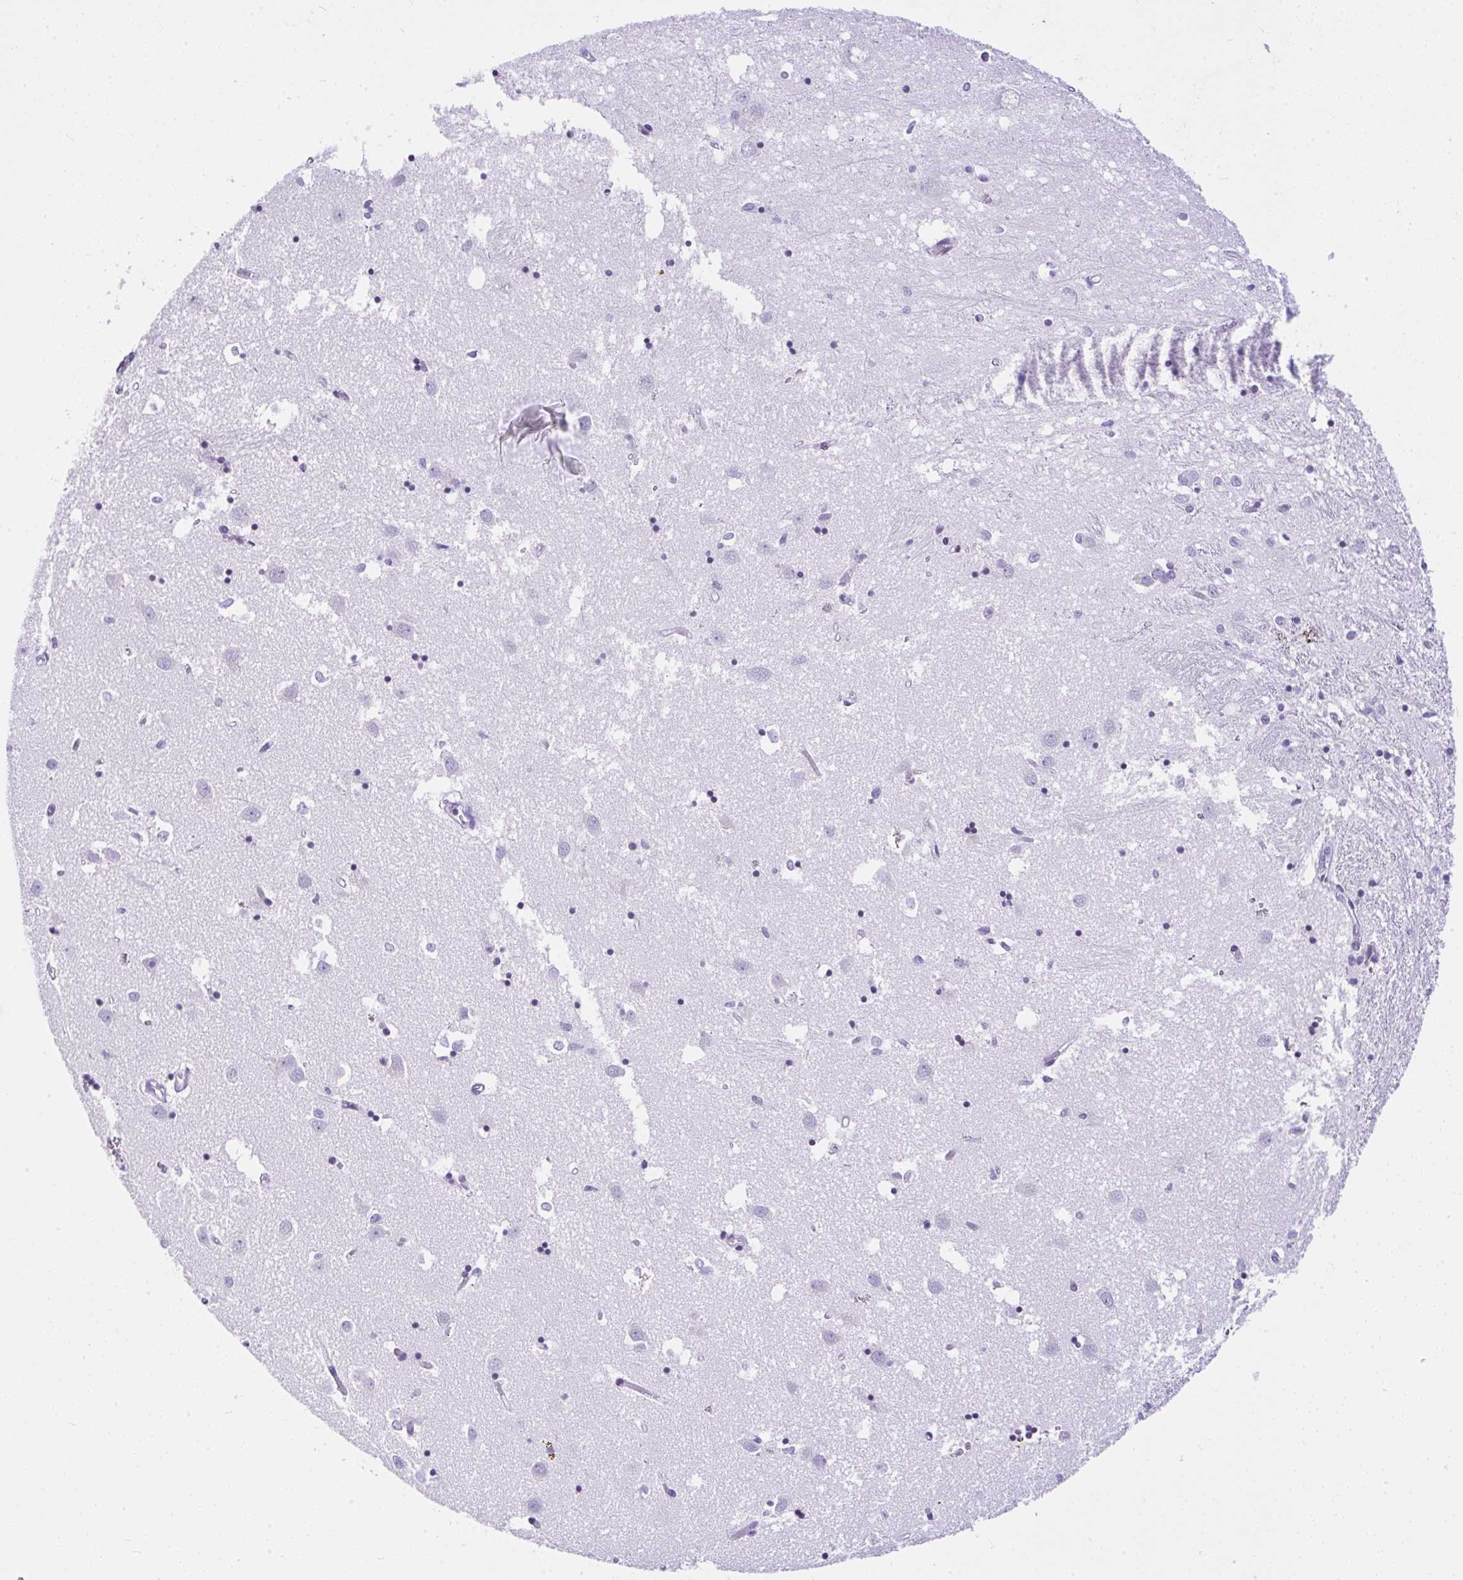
{"staining": {"intensity": "negative", "quantity": "none", "location": "none"}, "tissue": "caudate", "cell_type": "Glial cells", "image_type": "normal", "snomed": [{"axis": "morphology", "description": "Normal tissue, NOS"}, {"axis": "topography", "description": "Lateral ventricle wall"}], "caption": "This histopathology image is of unremarkable caudate stained with immunohistochemistry to label a protein in brown with the nuclei are counter-stained blue. There is no staining in glial cells. Brightfield microscopy of IHC stained with DAB (brown) and hematoxylin (blue), captured at high magnification.", "gene": "KRT27", "patient": {"sex": "male", "age": 70}}